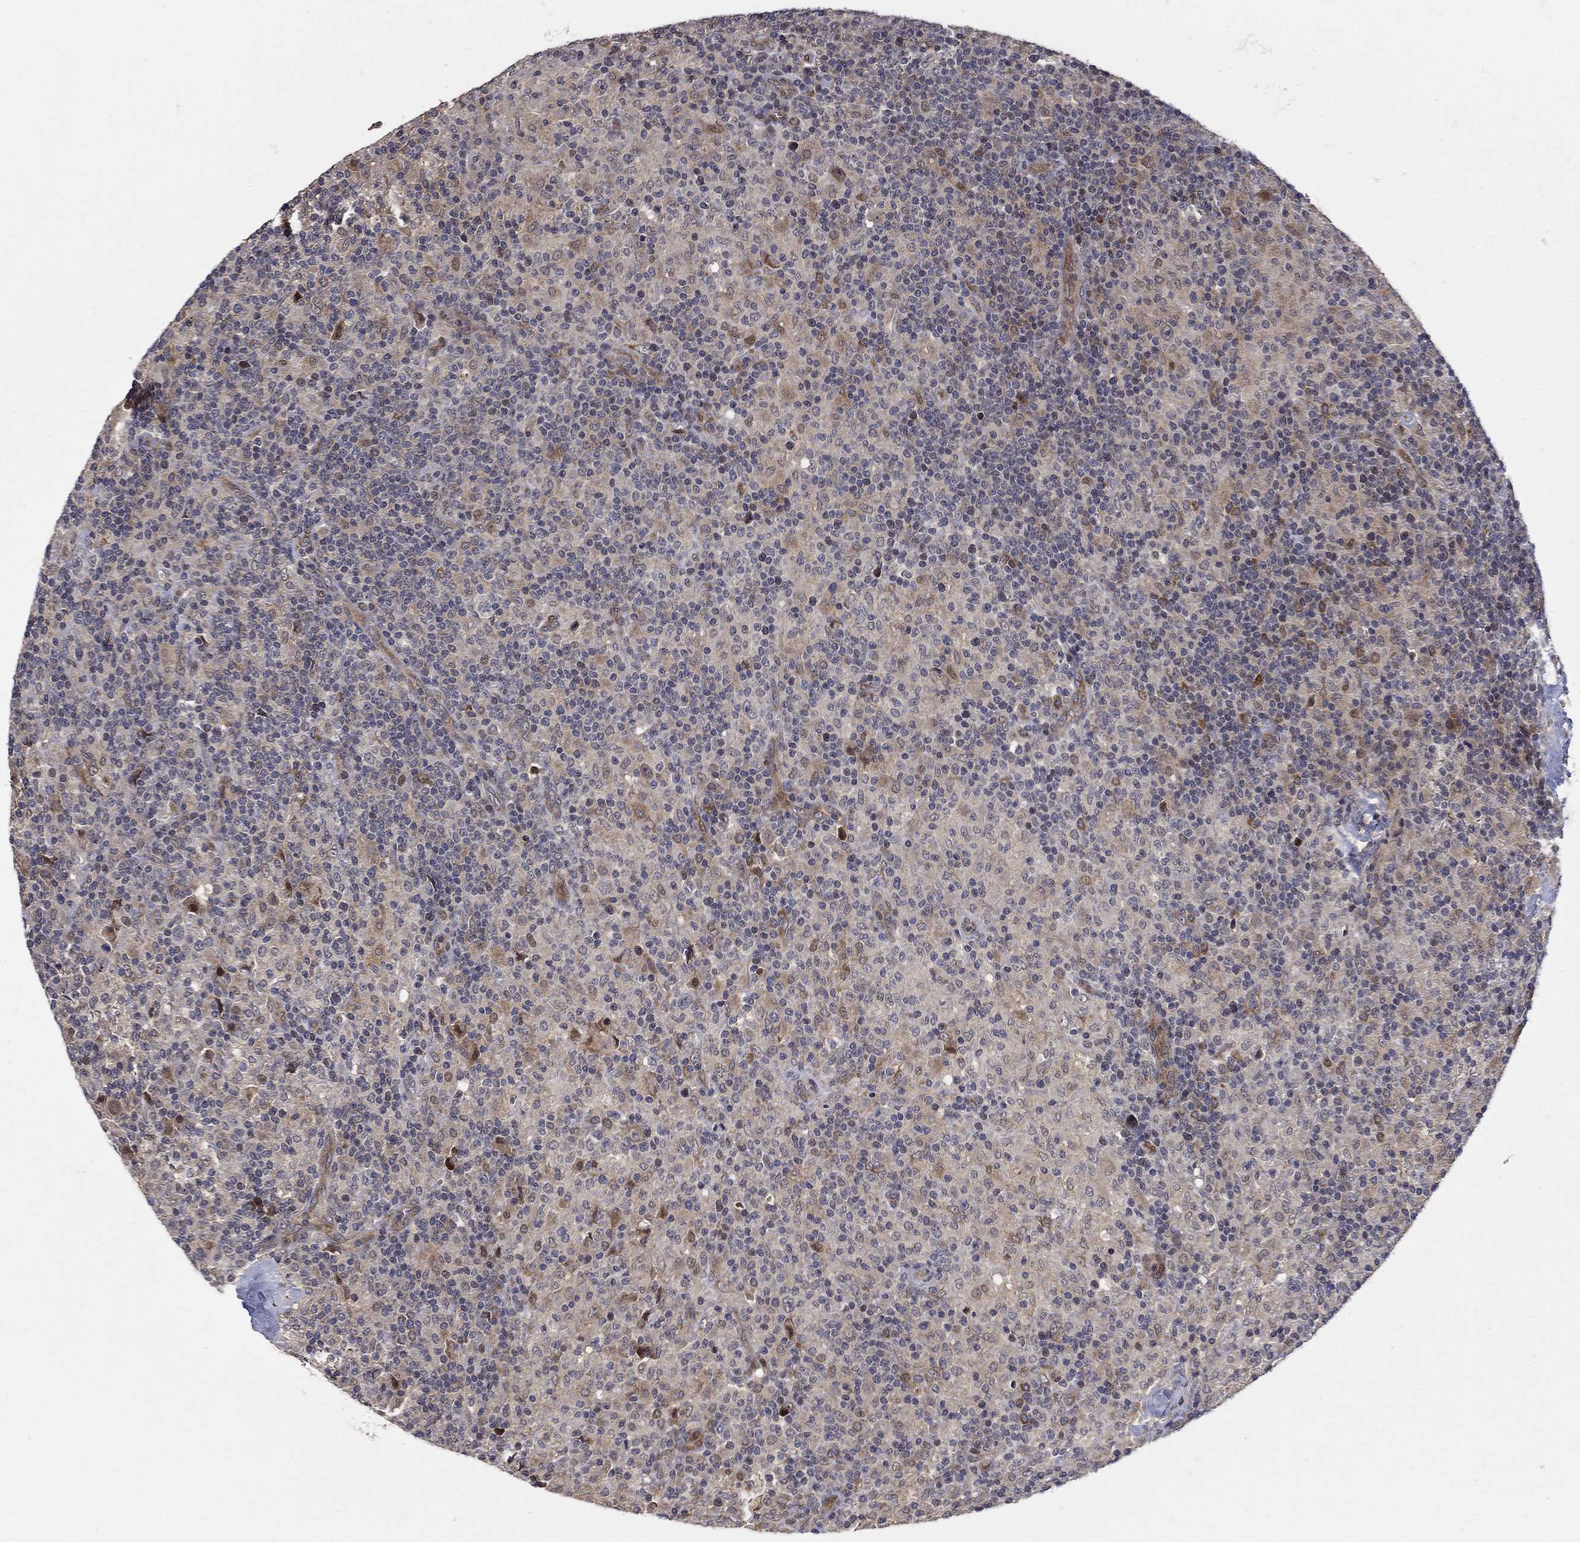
{"staining": {"intensity": "negative", "quantity": "none", "location": "none"}, "tissue": "lymphoma", "cell_type": "Tumor cells", "image_type": "cancer", "snomed": [{"axis": "morphology", "description": "Hodgkin's disease, NOS"}, {"axis": "topography", "description": "Lymph node"}], "caption": "DAB immunohistochemical staining of human lymphoma displays no significant positivity in tumor cells.", "gene": "ZNF594", "patient": {"sex": "male", "age": 70}}